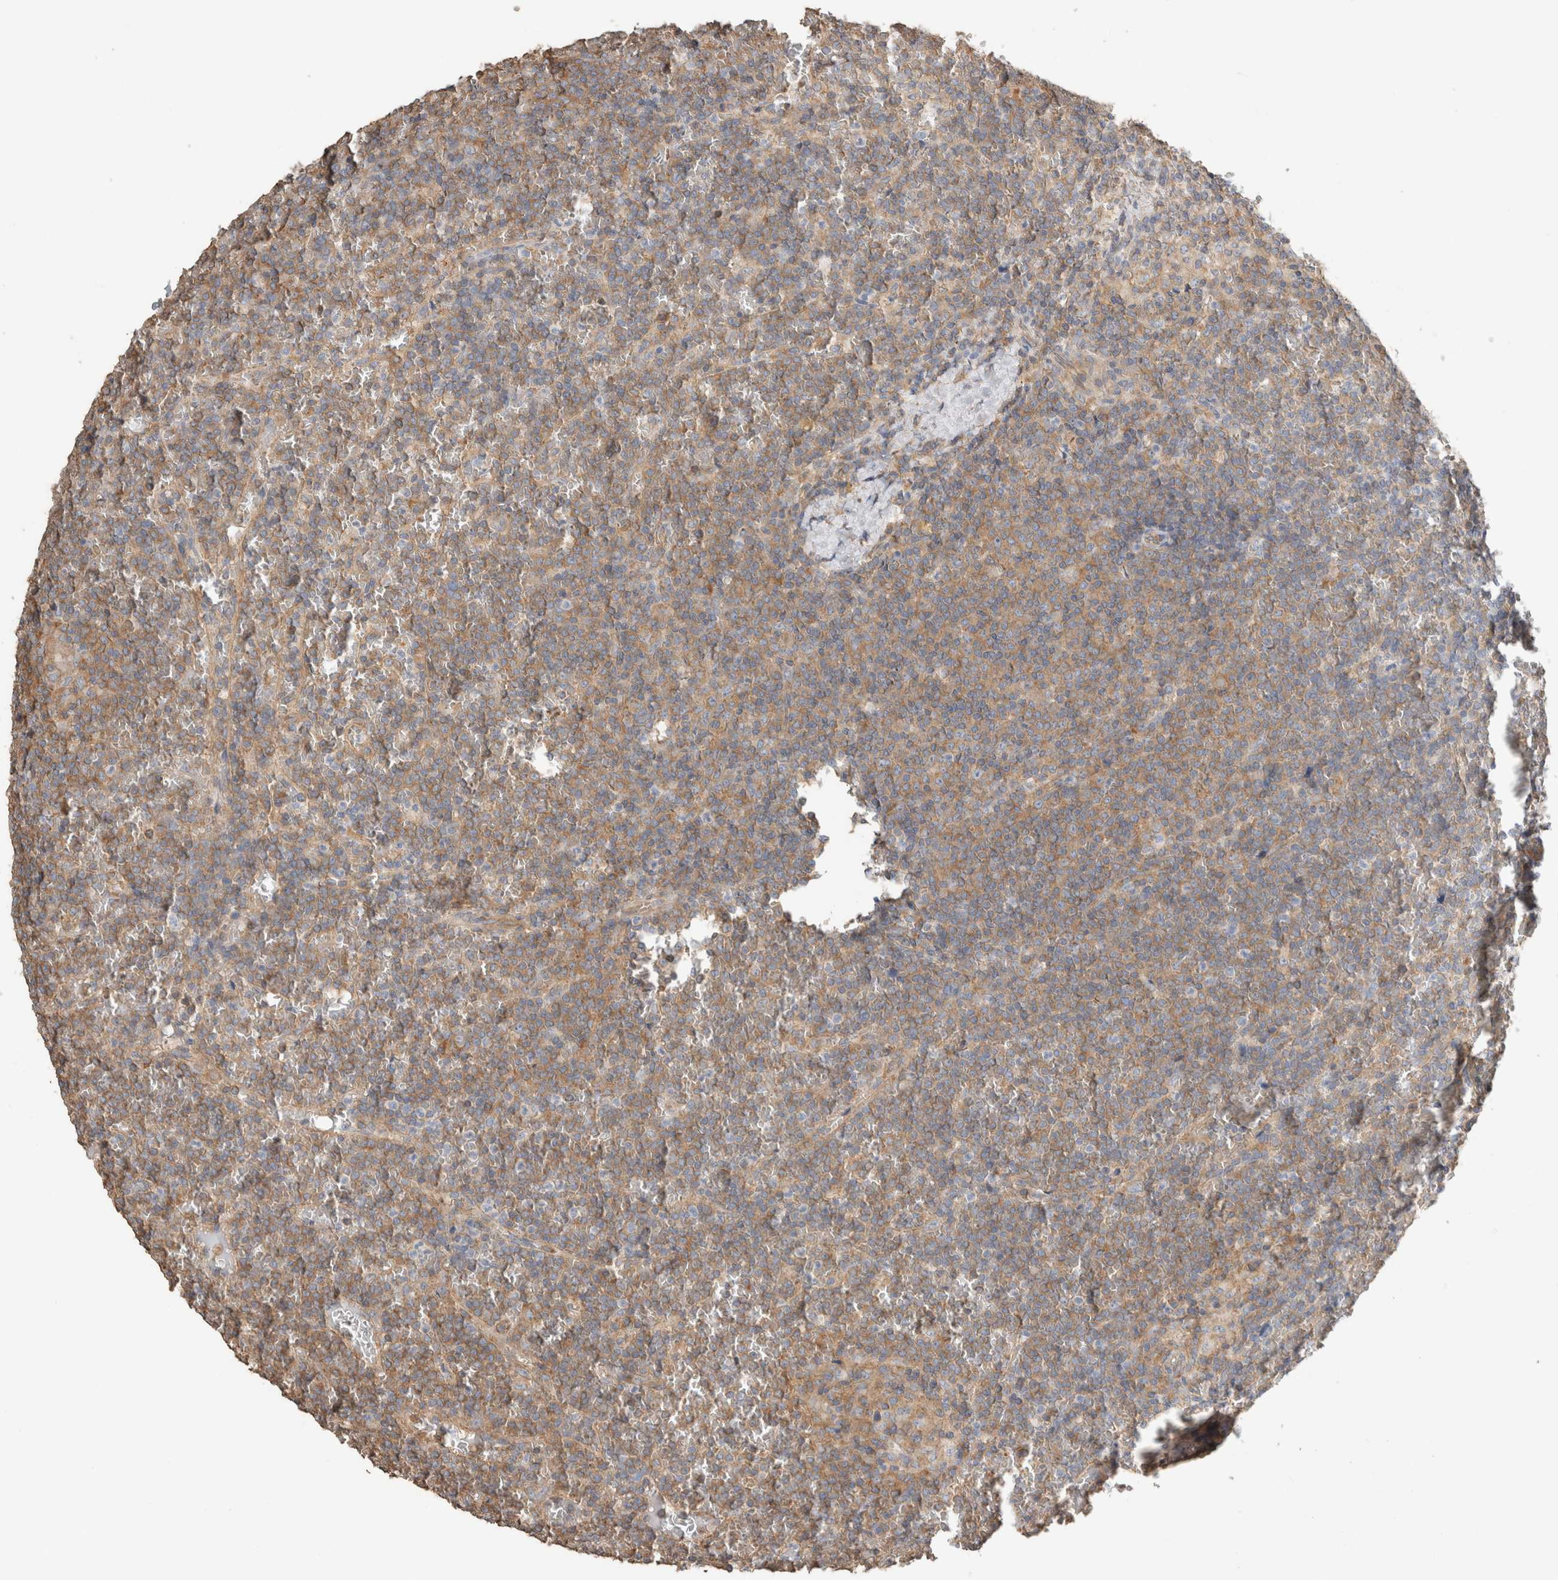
{"staining": {"intensity": "moderate", "quantity": ">75%", "location": "cytoplasmic/membranous"}, "tissue": "lymphoma", "cell_type": "Tumor cells", "image_type": "cancer", "snomed": [{"axis": "morphology", "description": "Malignant lymphoma, non-Hodgkin's type, Low grade"}, {"axis": "topography", "description": "Spleen"}], "caption": "Moderate cytoplasmic/membranous protein positivity is seen in approximately >75% of tumor cells in lymphoma.", "gene": "EIF4G3", "patient": {"sex": "female", "age": 19}}